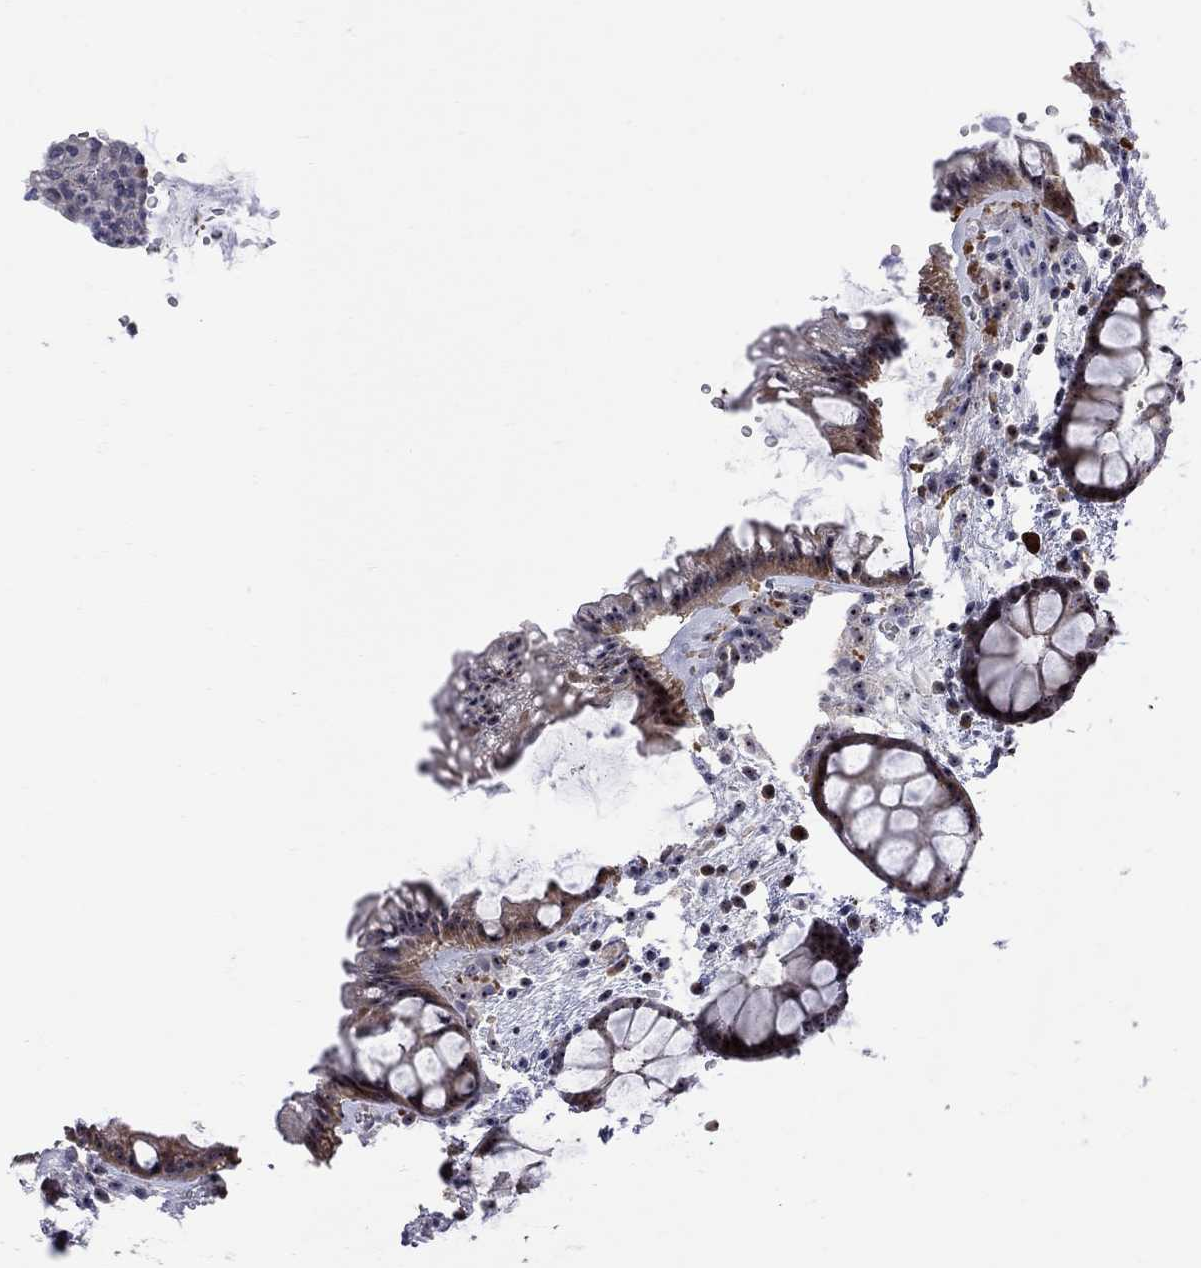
{"staining": {"intensity": "moderate", "quantity": "25%-75%", "location": "cytoplasmic/membranous,nuclear"}, "tissue": "rectum", "cell_type": "Glandular cells", "image_type": "normal", "snomed": [{"axis": "morphology", "description": "Normal tissue, NOS"}, {"axis": "topography", "description": "Rectum"}], "caption": "Protein analysis of benign rectum displays moderate cytoplasmic/membranous,nuclear staining in about 25%-75% of glandular cells. (DAB IHC with brightfield microscopy, high magnification).", "gene": "DHX33", "patient": {"sex": "female", "age": 62}}